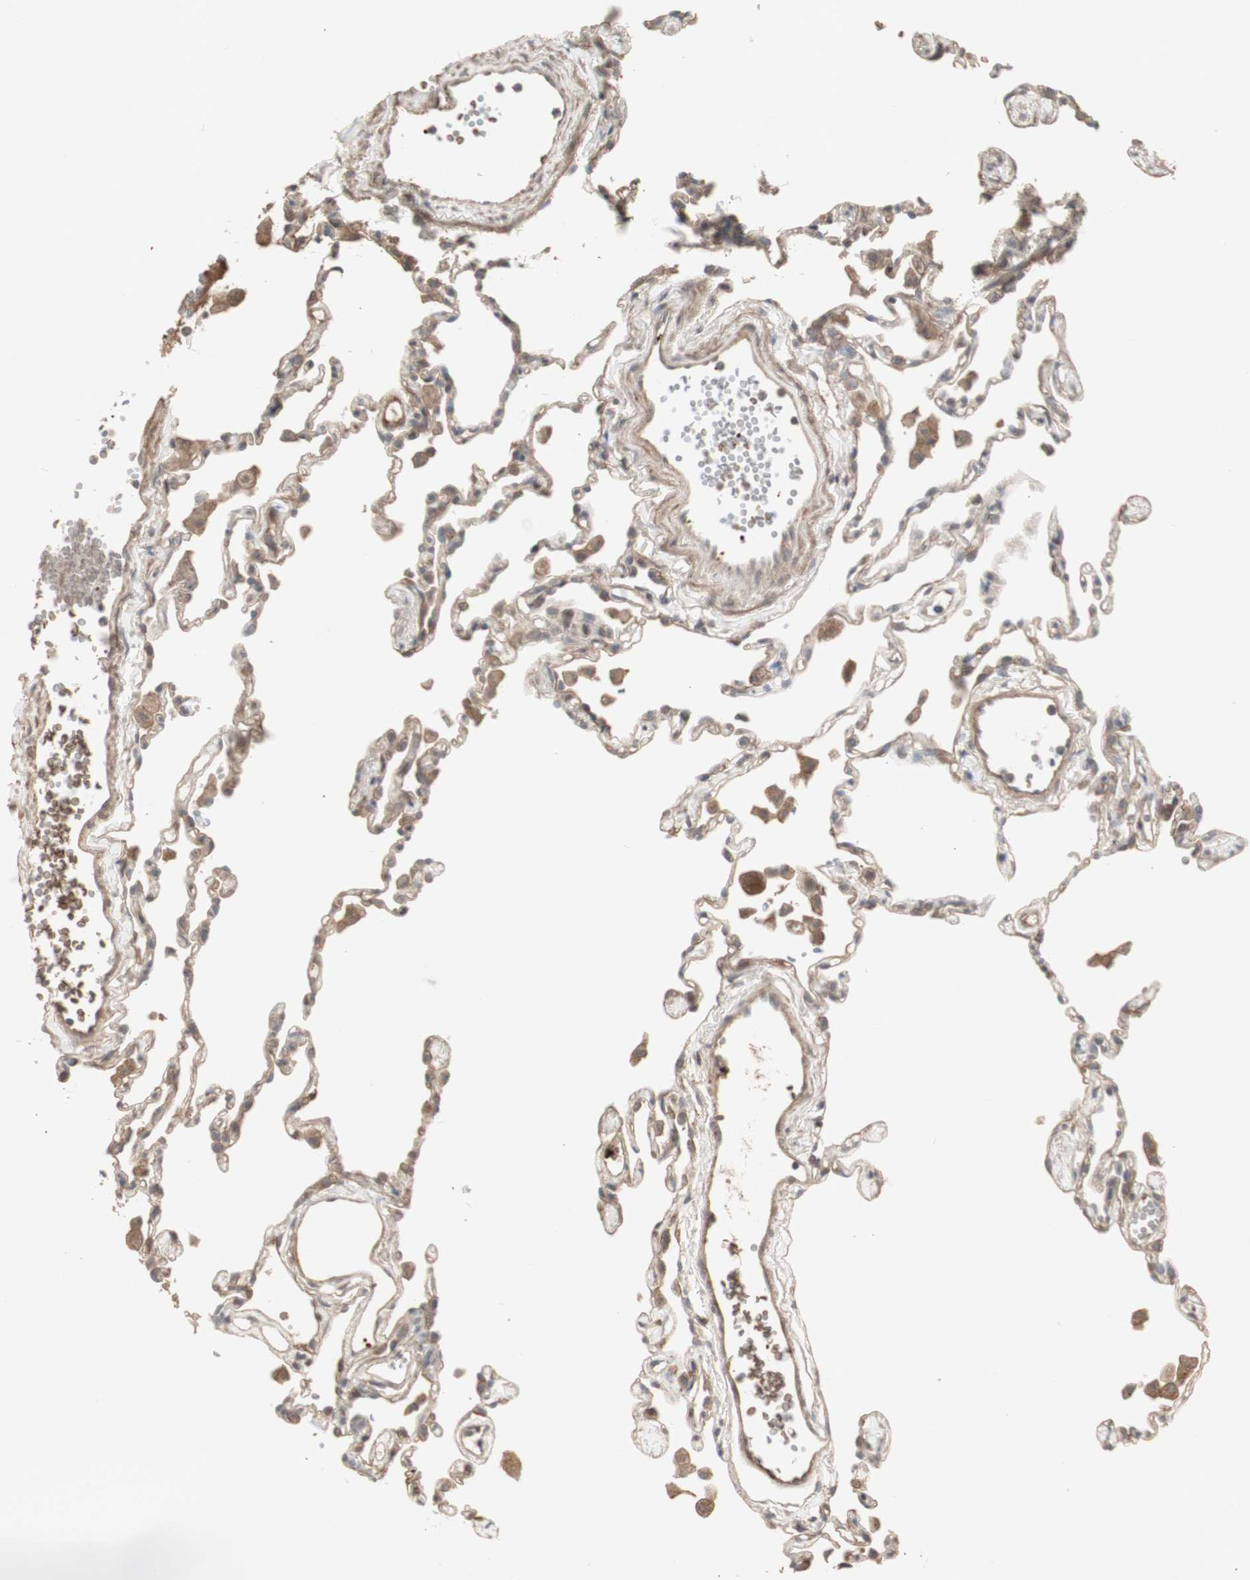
{"staining": {"intensity": "moderate", "quantity": "25%-75%", "location": "cytoplasmic/membranous"}, "tissue": "lung", "cell_type": "Alveolar cells", "image_type": "normal", "snomed": [{"axis": "morphology", "description": "Normal tissue, NOS"}, {"axis": "topography", "description": "Lung"}], "caption": "The image shows staining of benign lung, revealing moderate cytoplasmic/membranous protein expression (brown color) within alveolar cells. The staining was performed using DAB, with brown indicating positive protein expression. Nuclei are stained blue with hematoxylin.", "gene": "ALOX12", "patient": {"sex": "female", "age": 49}}